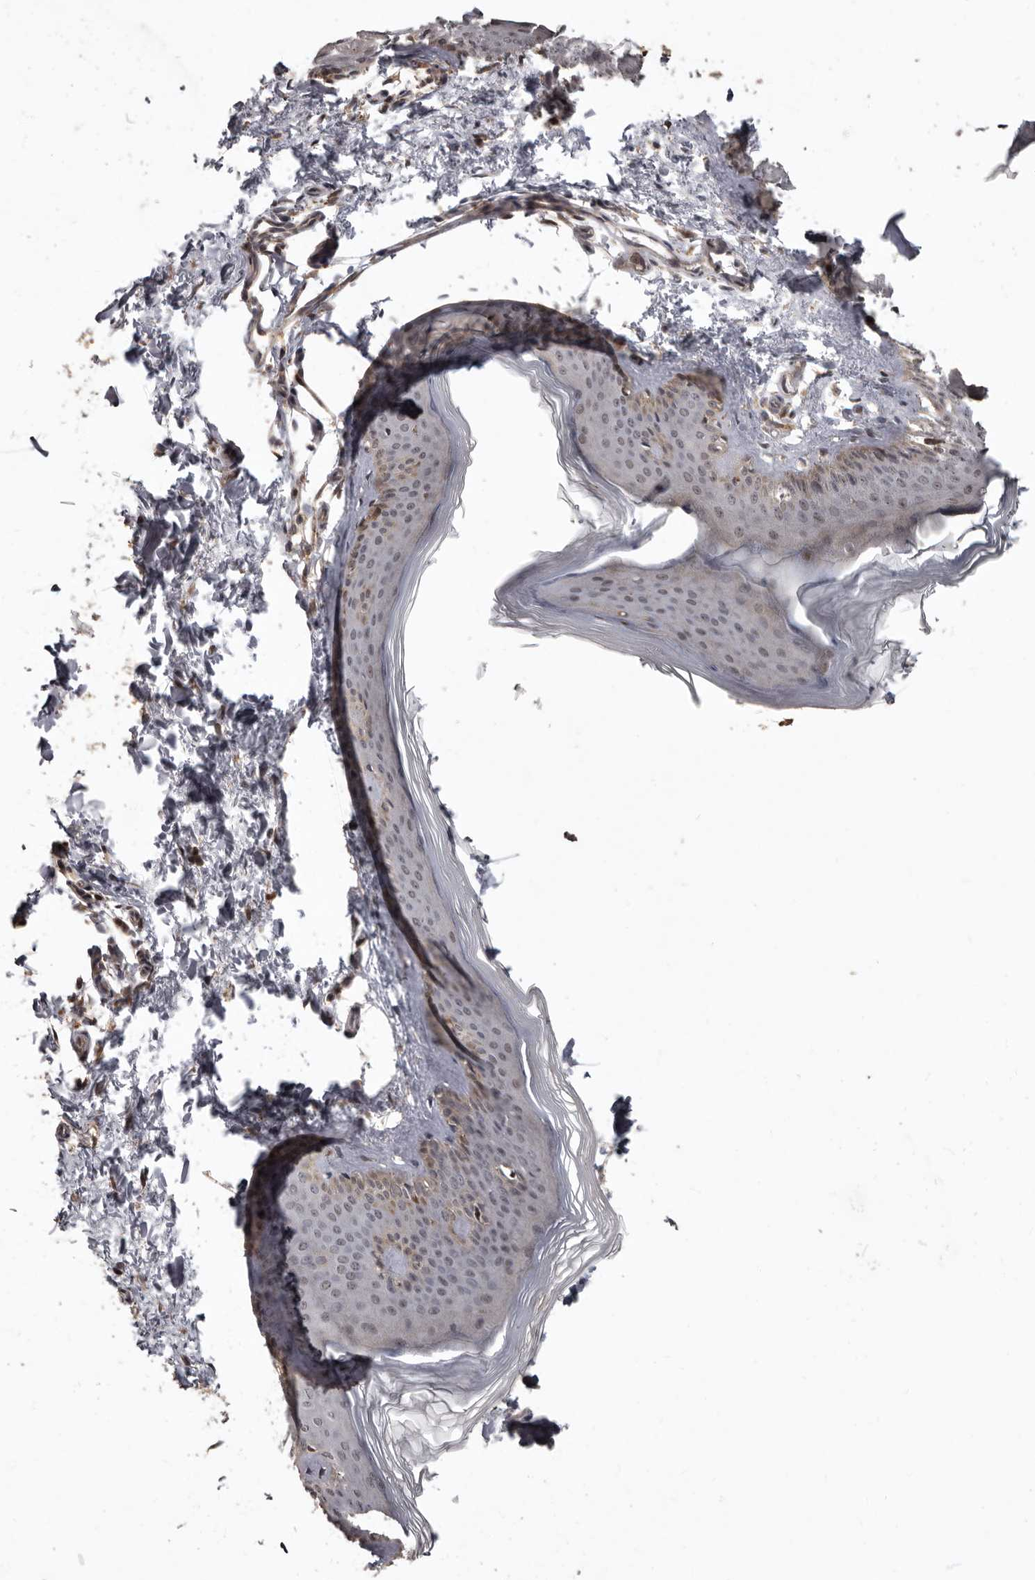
{"staining": {"intensity": "negative", "quantity": "none", "location": "none"}, "tissue": "skin", "cell_type": "Fibroblasts", "image_type": "normal", "snomed": [{"axis": "morphology", "description": "Normal tissue, NOS"}, {"axis": "topography", "description": "Skin"}], "caption": "Skin was stained to show a protein in brown. There is no significant expression in fibroblasts. (DAB (3,3'-diaminobenzidine) immunohistochemistry, high magnification).", "gene": "FGFR4", "patient": {"sex": "female", "age": 27}}